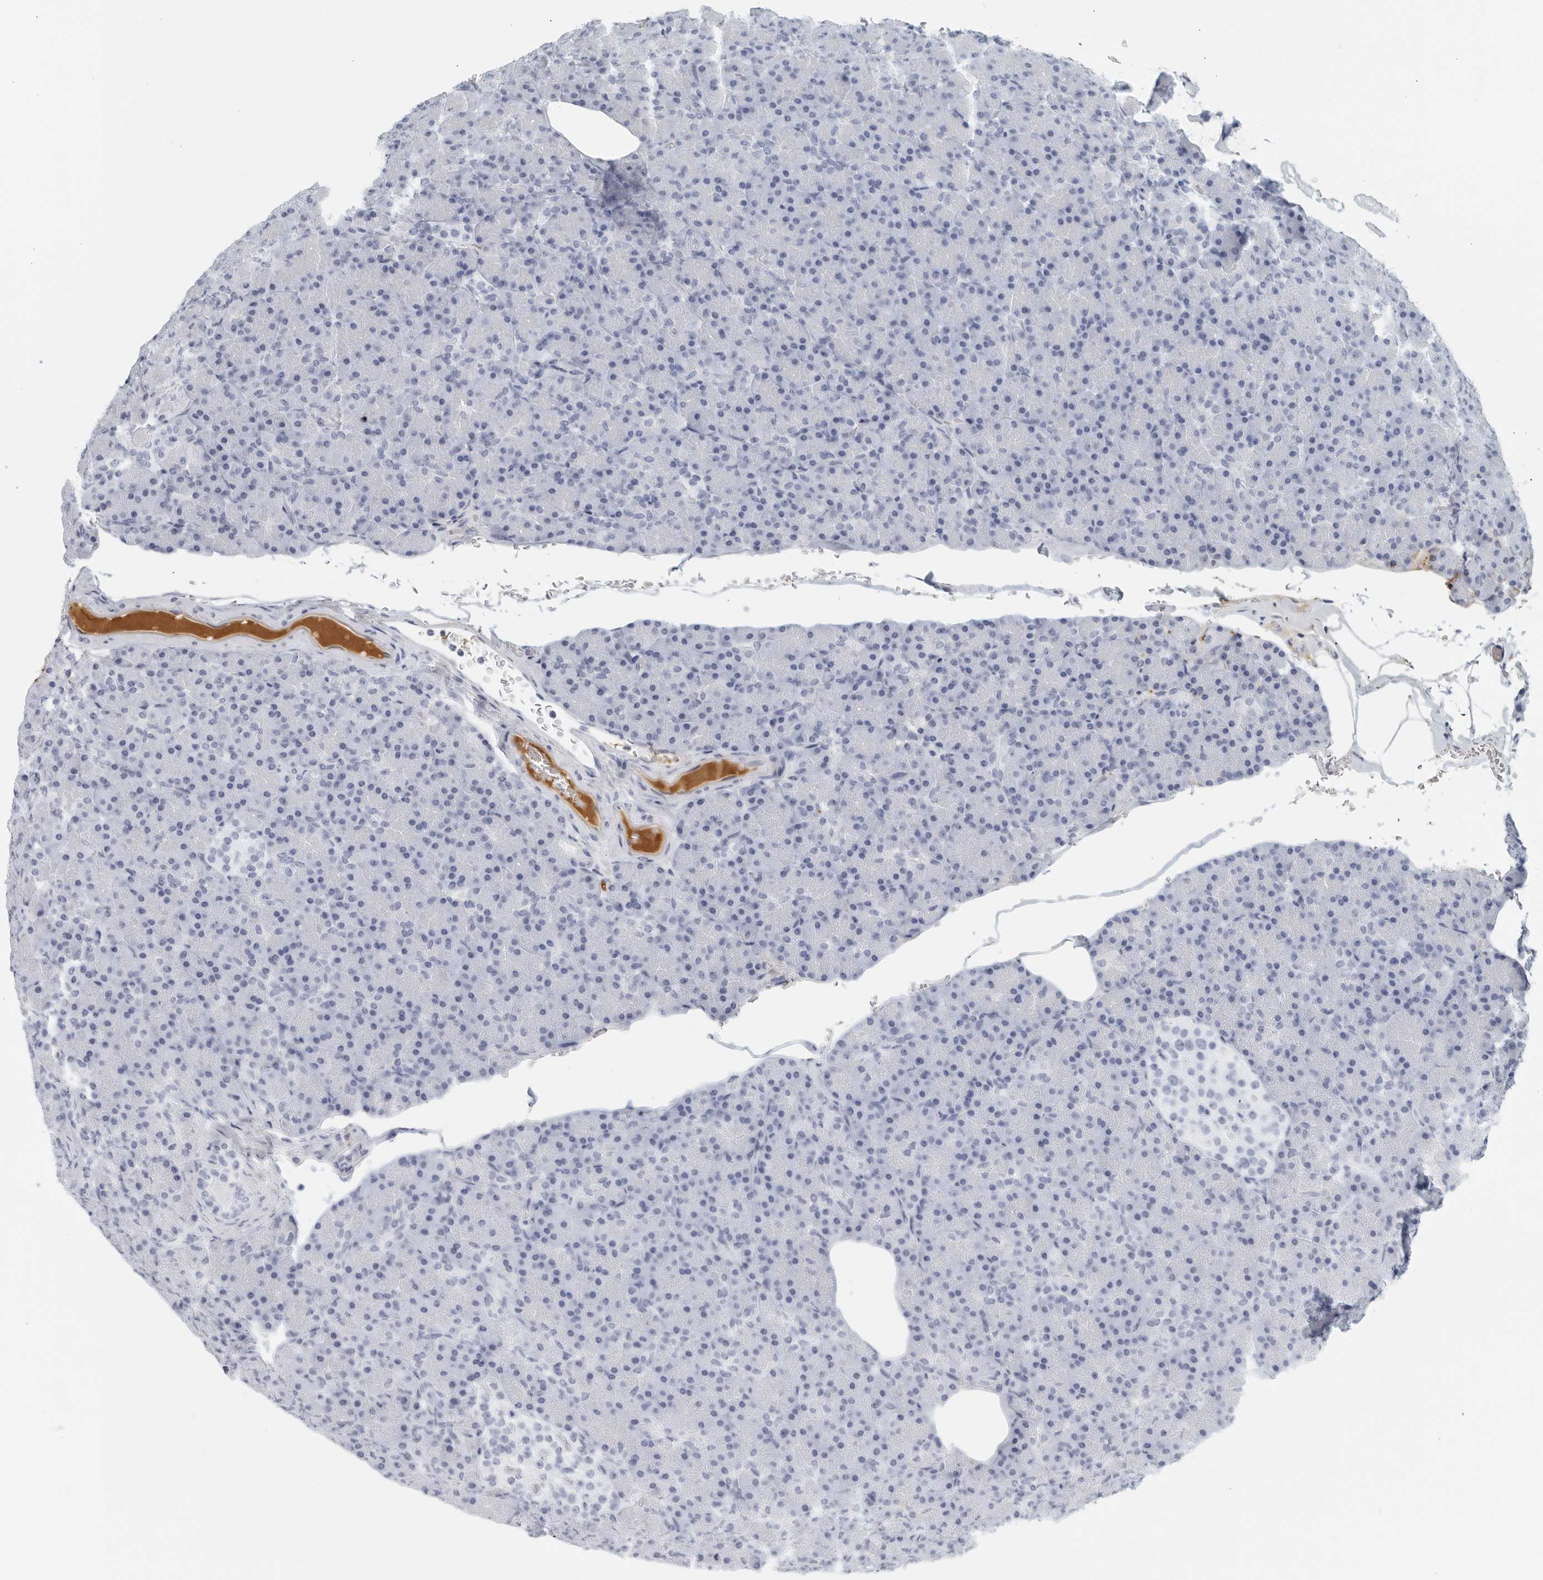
{"staining": {"intensity": "negative", "quantity": "none", "location": "none"}, "tissue": "pancreas", "cell_type": "Exocrine glandular cells", "image_type": "normal", "snomed": [{"axis": "morphology", "description": "Normal tissue, NOS"}, {"axis": "topography", "description": "Pancreas"}], "caption": "High magnification brightfield microscopy of benign pancreas stained with DAB (3,3'-diaminobenzidine) (brown) and counterstained with hematoxylin (blue): exocrine glandular cells show no significant staining. (DAB (3,3'-diaminobenzidine) immunohistochemistry visualized using brightfield microscopy, high magnification).", "gene": "FGG", "patient": {"sex": "female", "age": 43}}